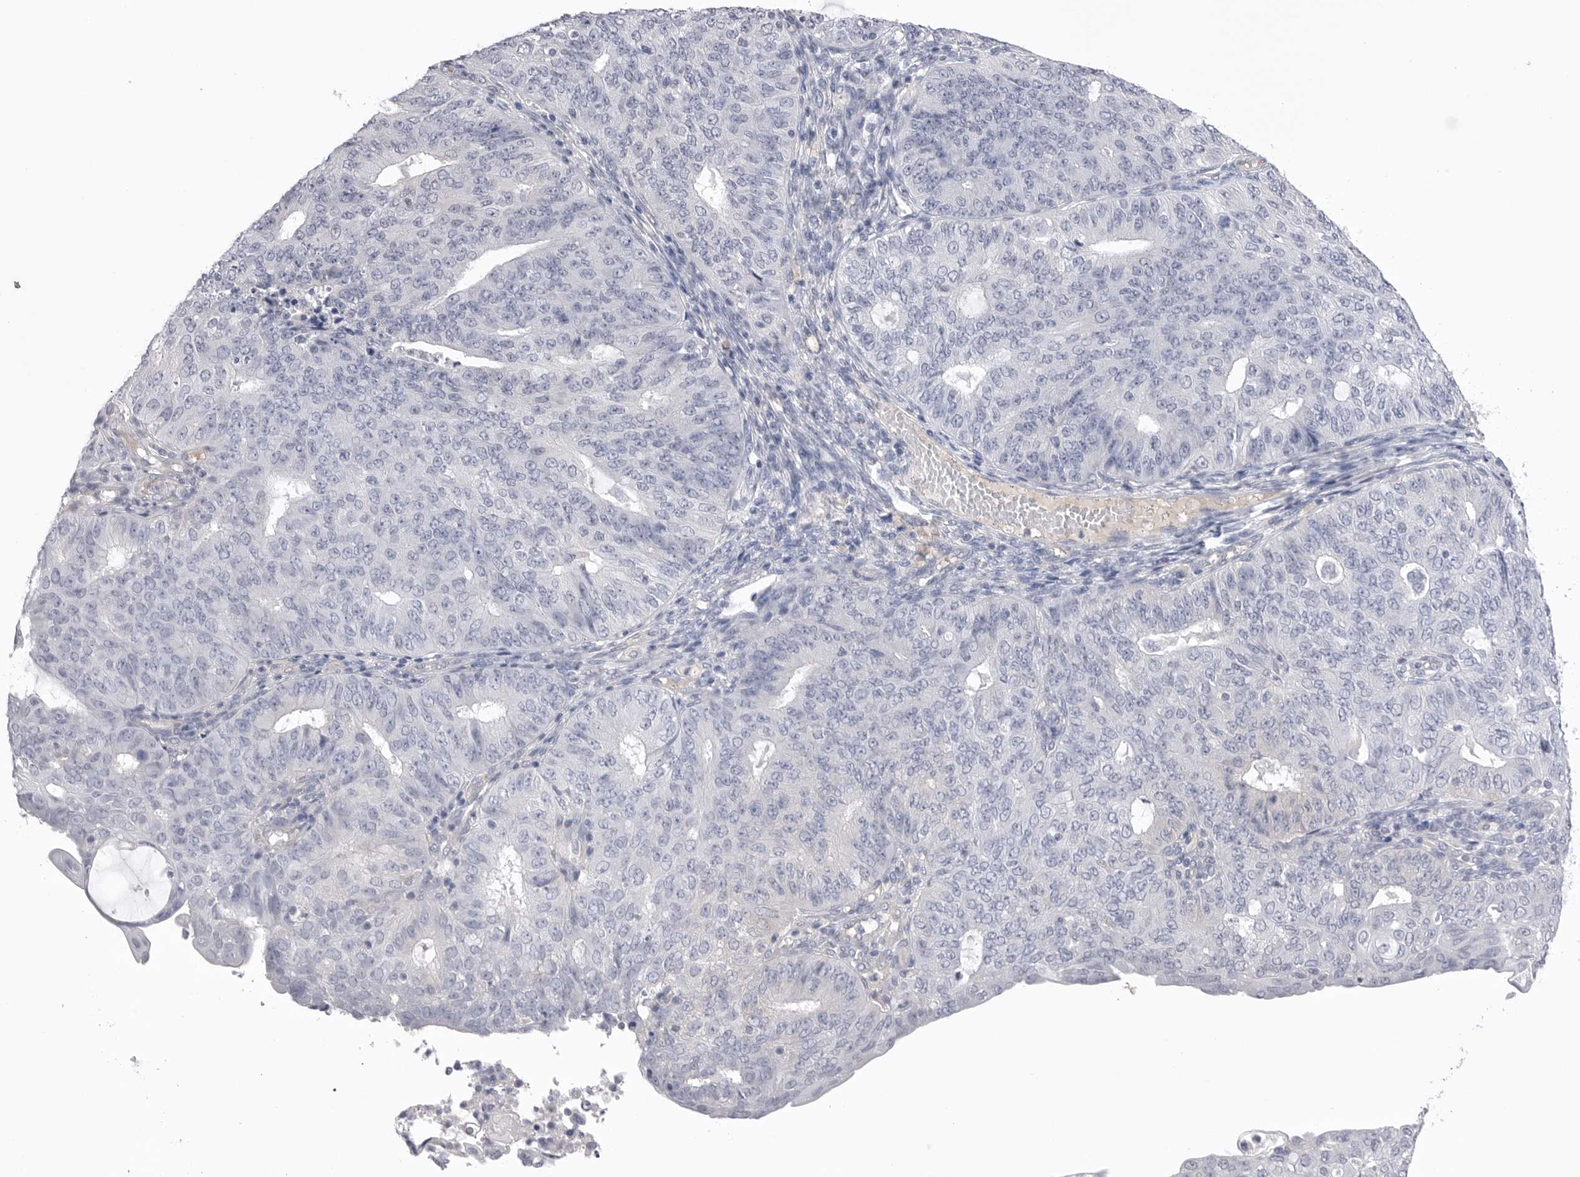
{"staining": {"intensity": "negative", "quantity": "none", "location": "none"}, "tissue": "endometrial cancer", "cell_type": "Tumor cells", "image_type": "cancer", "snomed": [{"axis": "morphology", "description": "Adenocarcinoma, NOS"}, {"axis": "topography", "description": "Endometrium"}], "caption": "This is a histopathology image of immunohistochemistry staining of endometrial cancer (adenocarcinoma), which shows no staining in tumor cells. Brightfield microscopy of immunohistochemistry (IHC) stained with DAB (3,3'-diaminobenzidine) (brown) and hematoxylin (blue), captured at high magnification.", "gene": "DLGAP3", "patient": {"sex": "female", "age": 32}}